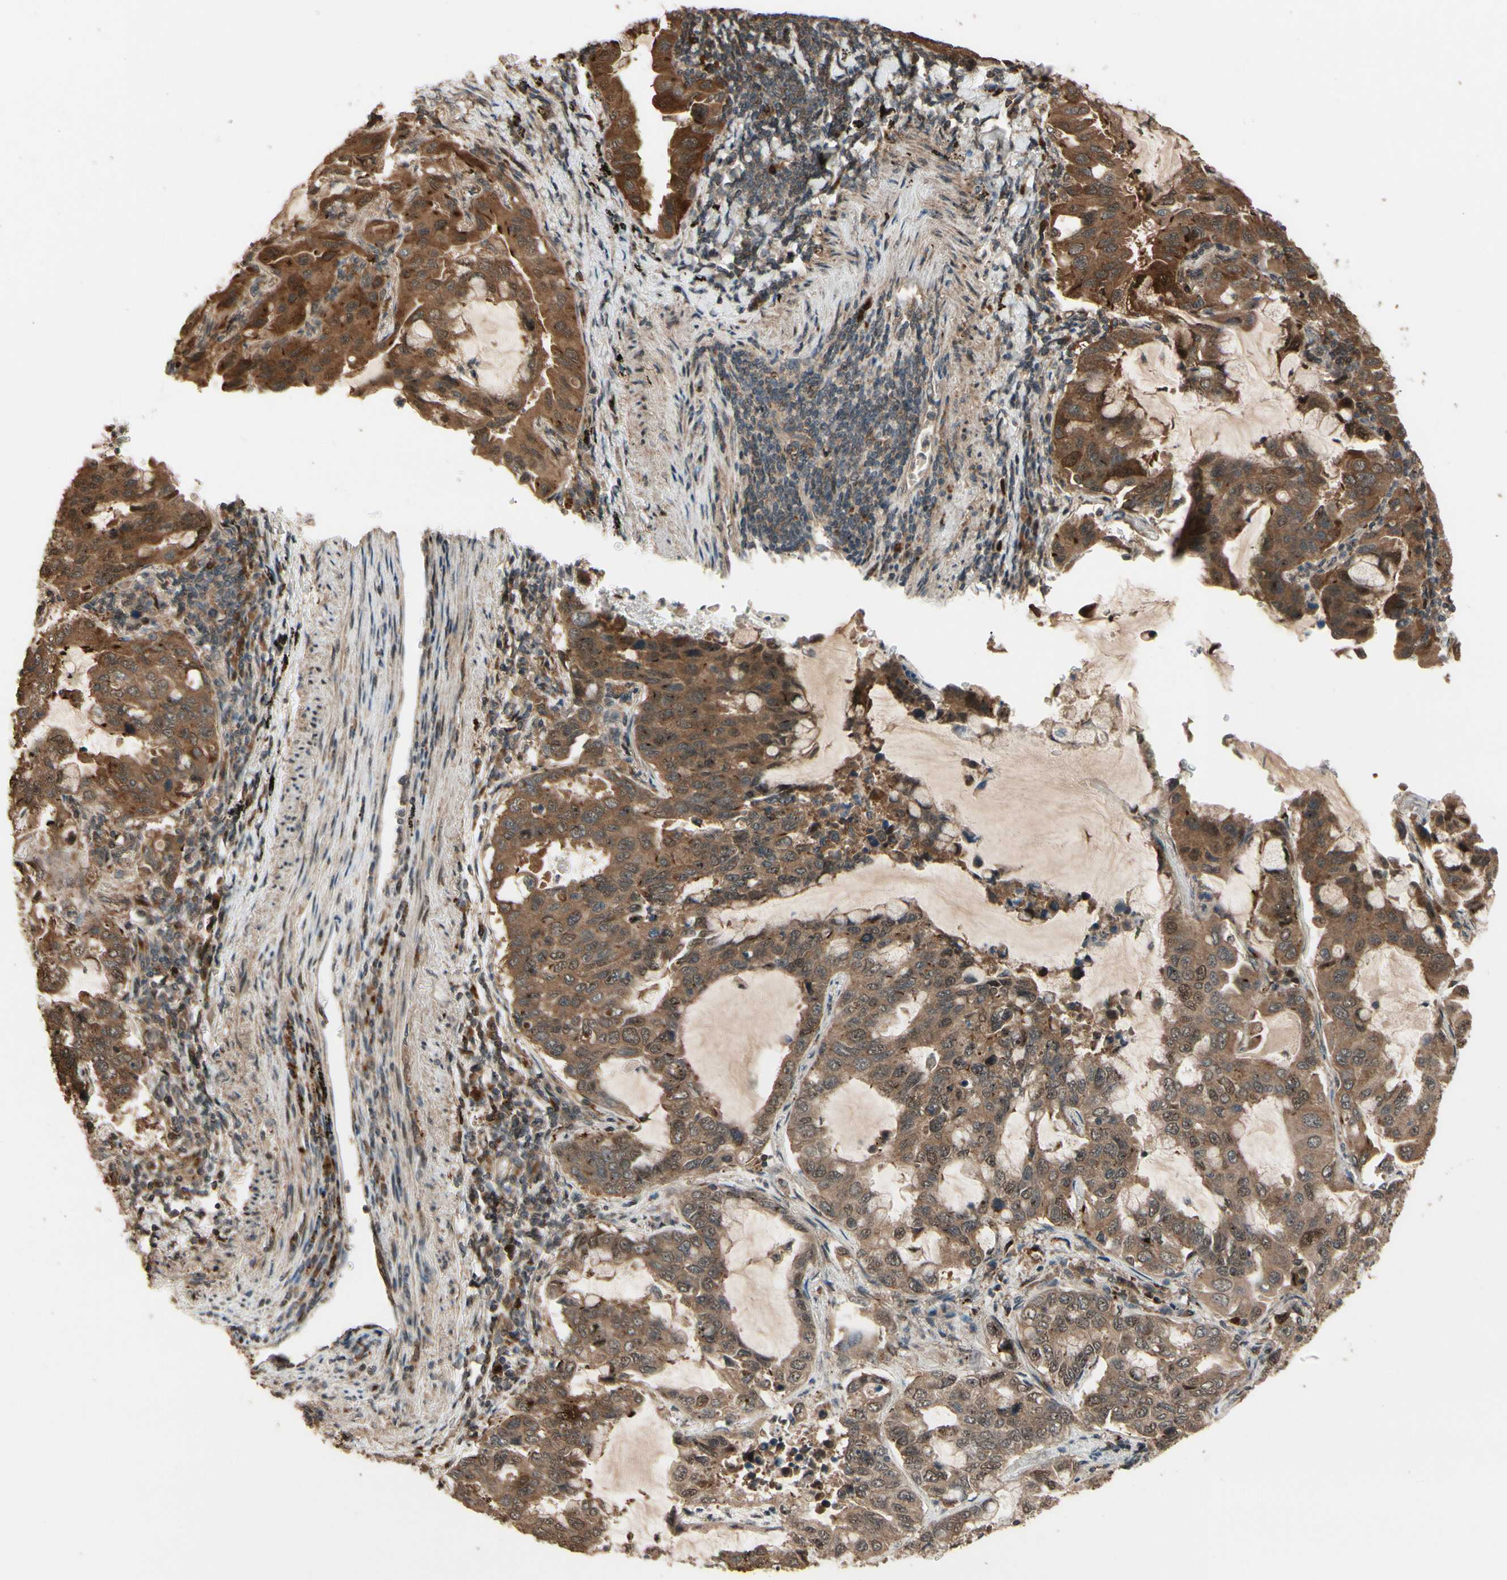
{"staining": {"intensity": "moderate", "quantity": "<25%", "location": "cytoplasmic/membranous"}, "tissue": "lung cancer", "cell_type": "Tumor cells", "image_type": "cancer", "snomed": [{"axis": "morphology", "description": "Adenocarcinoma, NOS"}, {"axis": "topography", "description": "Lung"}], "caption": "Brown immunohistochemical staining in lung cancer shows moderate cytoplasmic/membranous positivity in about <25% of tumor cells.", "gene": "CSF1R", "patient": {"sex": "male", "age": 64}}